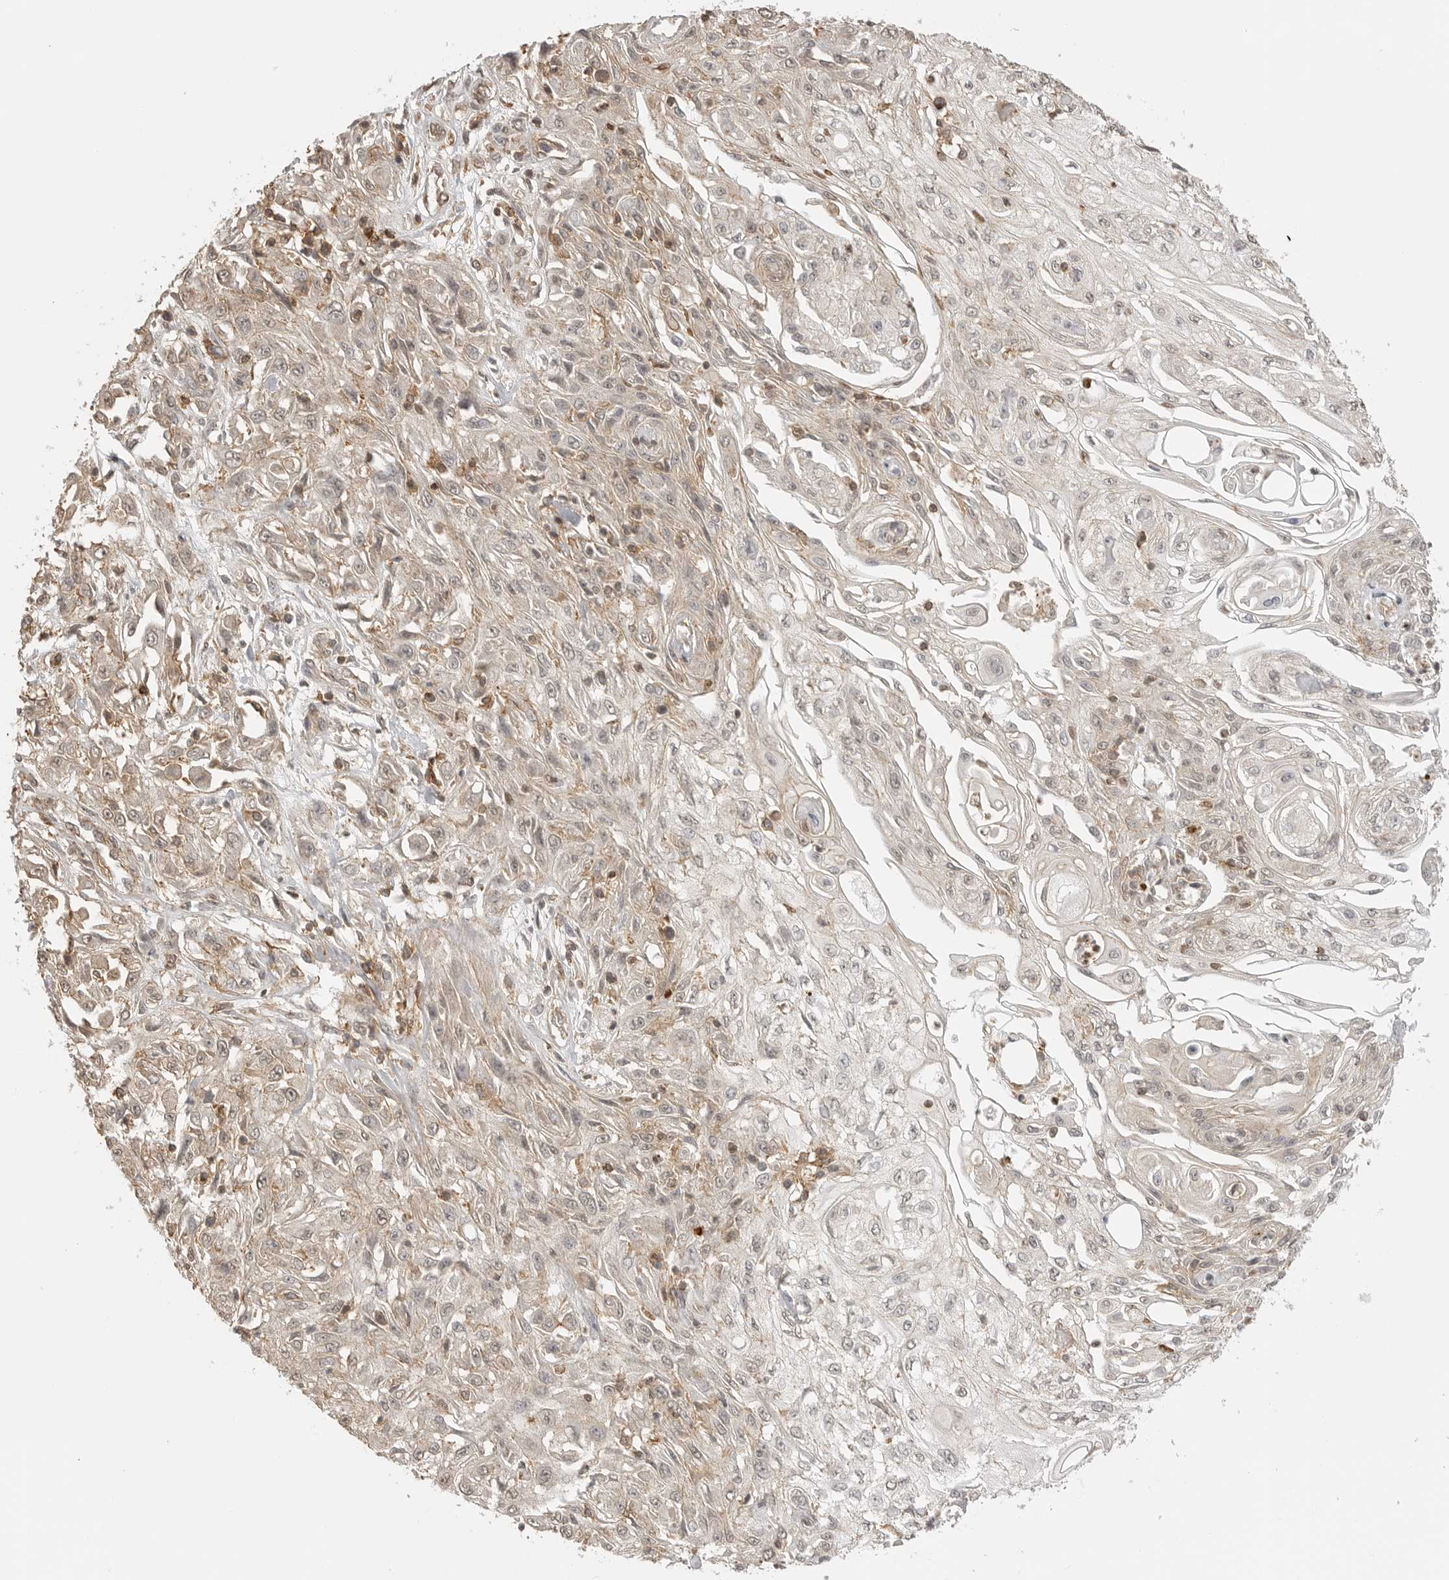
{"staining": {"intensity": "weak", "quantity": "25%-75%", "location": "cytoplasmic/membranous"}, "tissue": "skin cancer", "cell_type": "Tumor cells", "image_type": "cancer", "snomed": [{"axis": "morphology", "description": "Squamous cell carcinoma, NOS"}, {"axis": "morphology", "description": "Squamous cell carcinoma, metastatic, NOS"}, {"axis": "topography", "description": "Skin"}, {"axis": "topography", "description": "Lymph node"}], "caption": "Human skin squamous cell carcinoma stained with a brown dye displays weak cytoplasmic/membranous positive positivity in about 25%-75% of tumor cells.", "gene": "GPC2", "patient": {"sex": "male", "age": 75}}